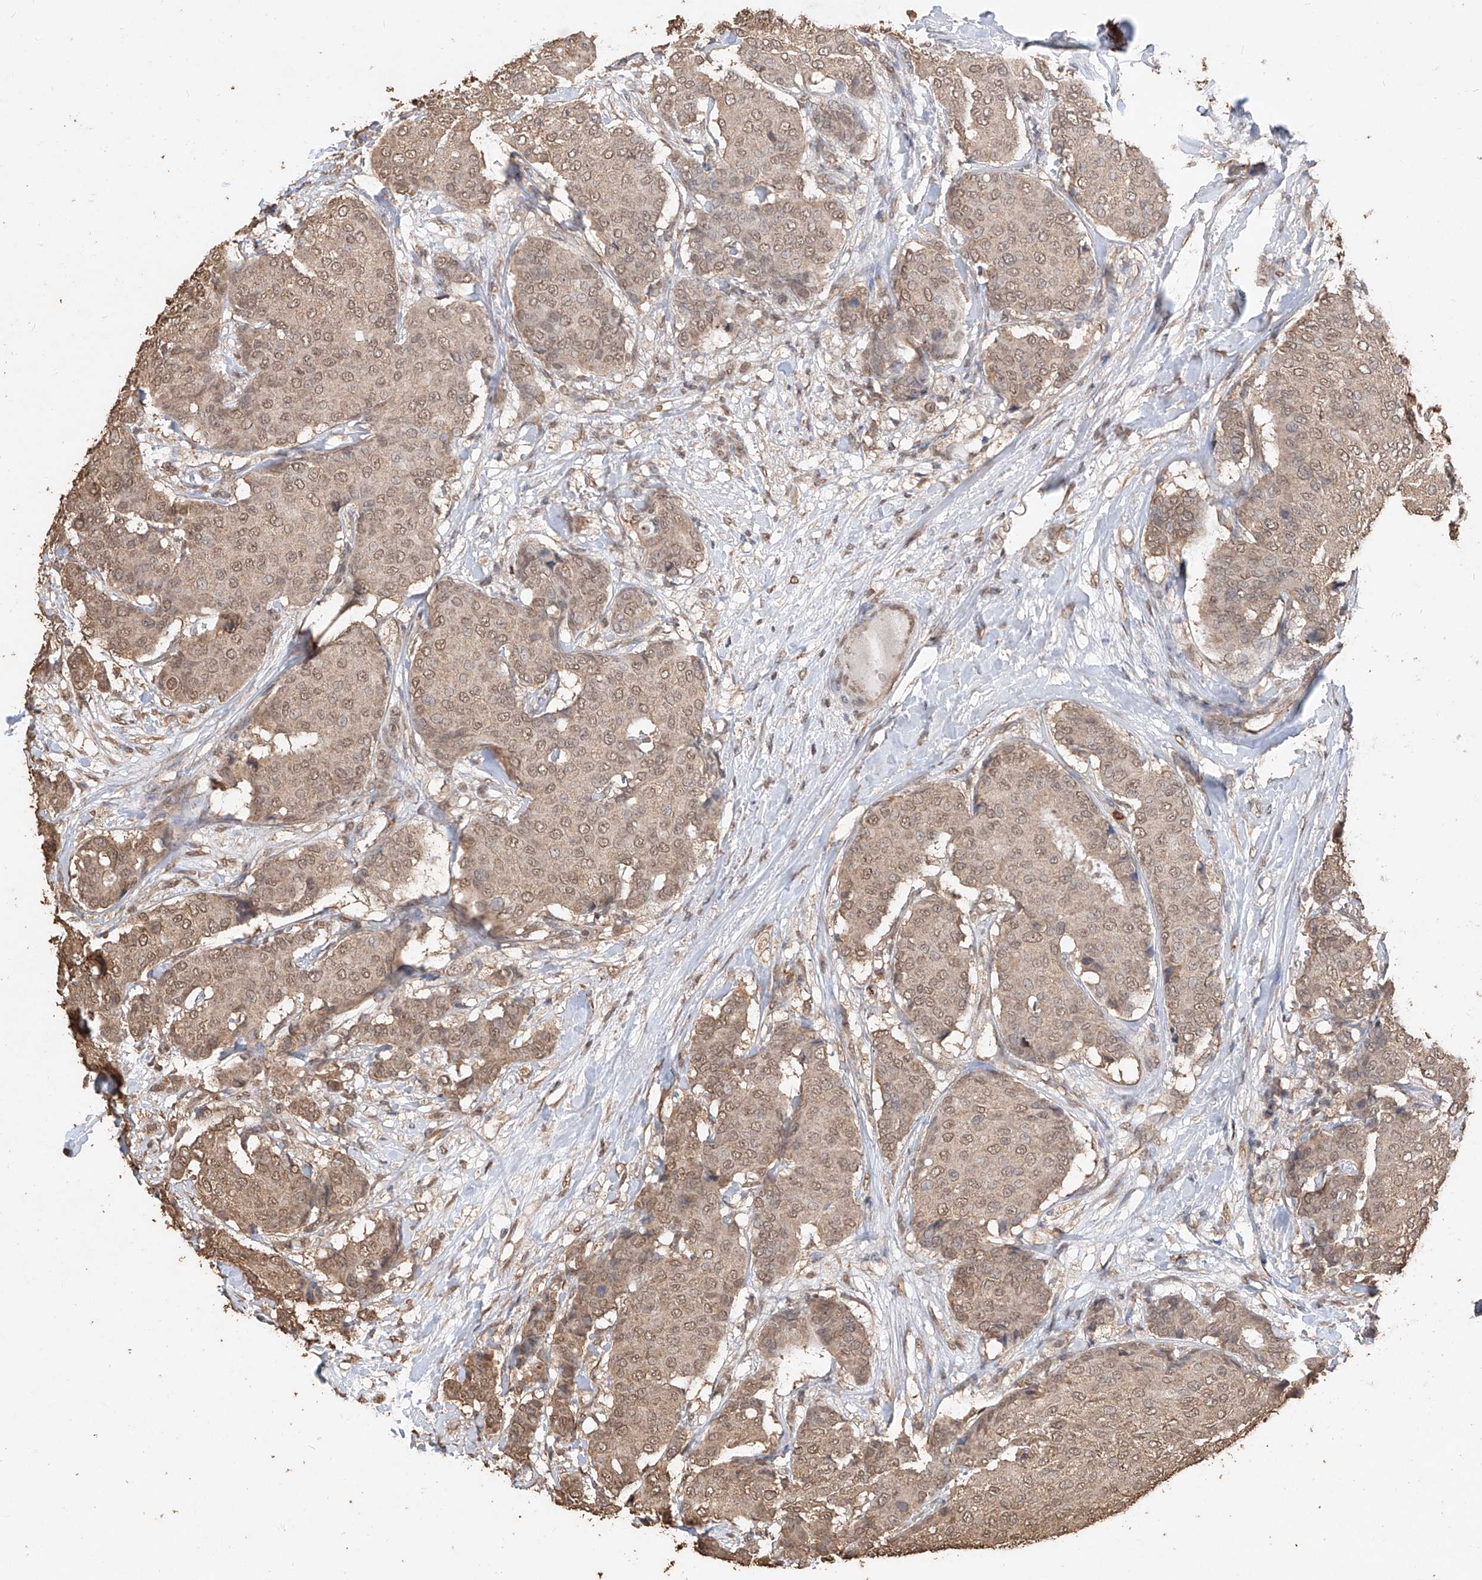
{"staining": {"intensity": "moderate", "quantity": ">75%", "location": "cytoplasmic/membranous,nuclear"}, "tissue": "breast cancer", "cell_type": "Tumor cells", "image_type": "cancer", "snomed": [{"axis": "morphology", "description": "Duct carcinoma"}, {"axis": "topography", "description": "Breast"}], "caption": "High-power microscopy captured an immunohistochemistry (IHC) photomicrograph of breast infiltrating ductal carcinoma, revealing moderate cytoplasmic/membranous and nuclear expression in about >75% of tumor cells. The staining is performed using DAB brown chromogen to label protein expression. The nuclei are counter-stained blue using hematoxylin.", "gene": "ELOVL1", "patient": {"sex": "female", "age": 75}}